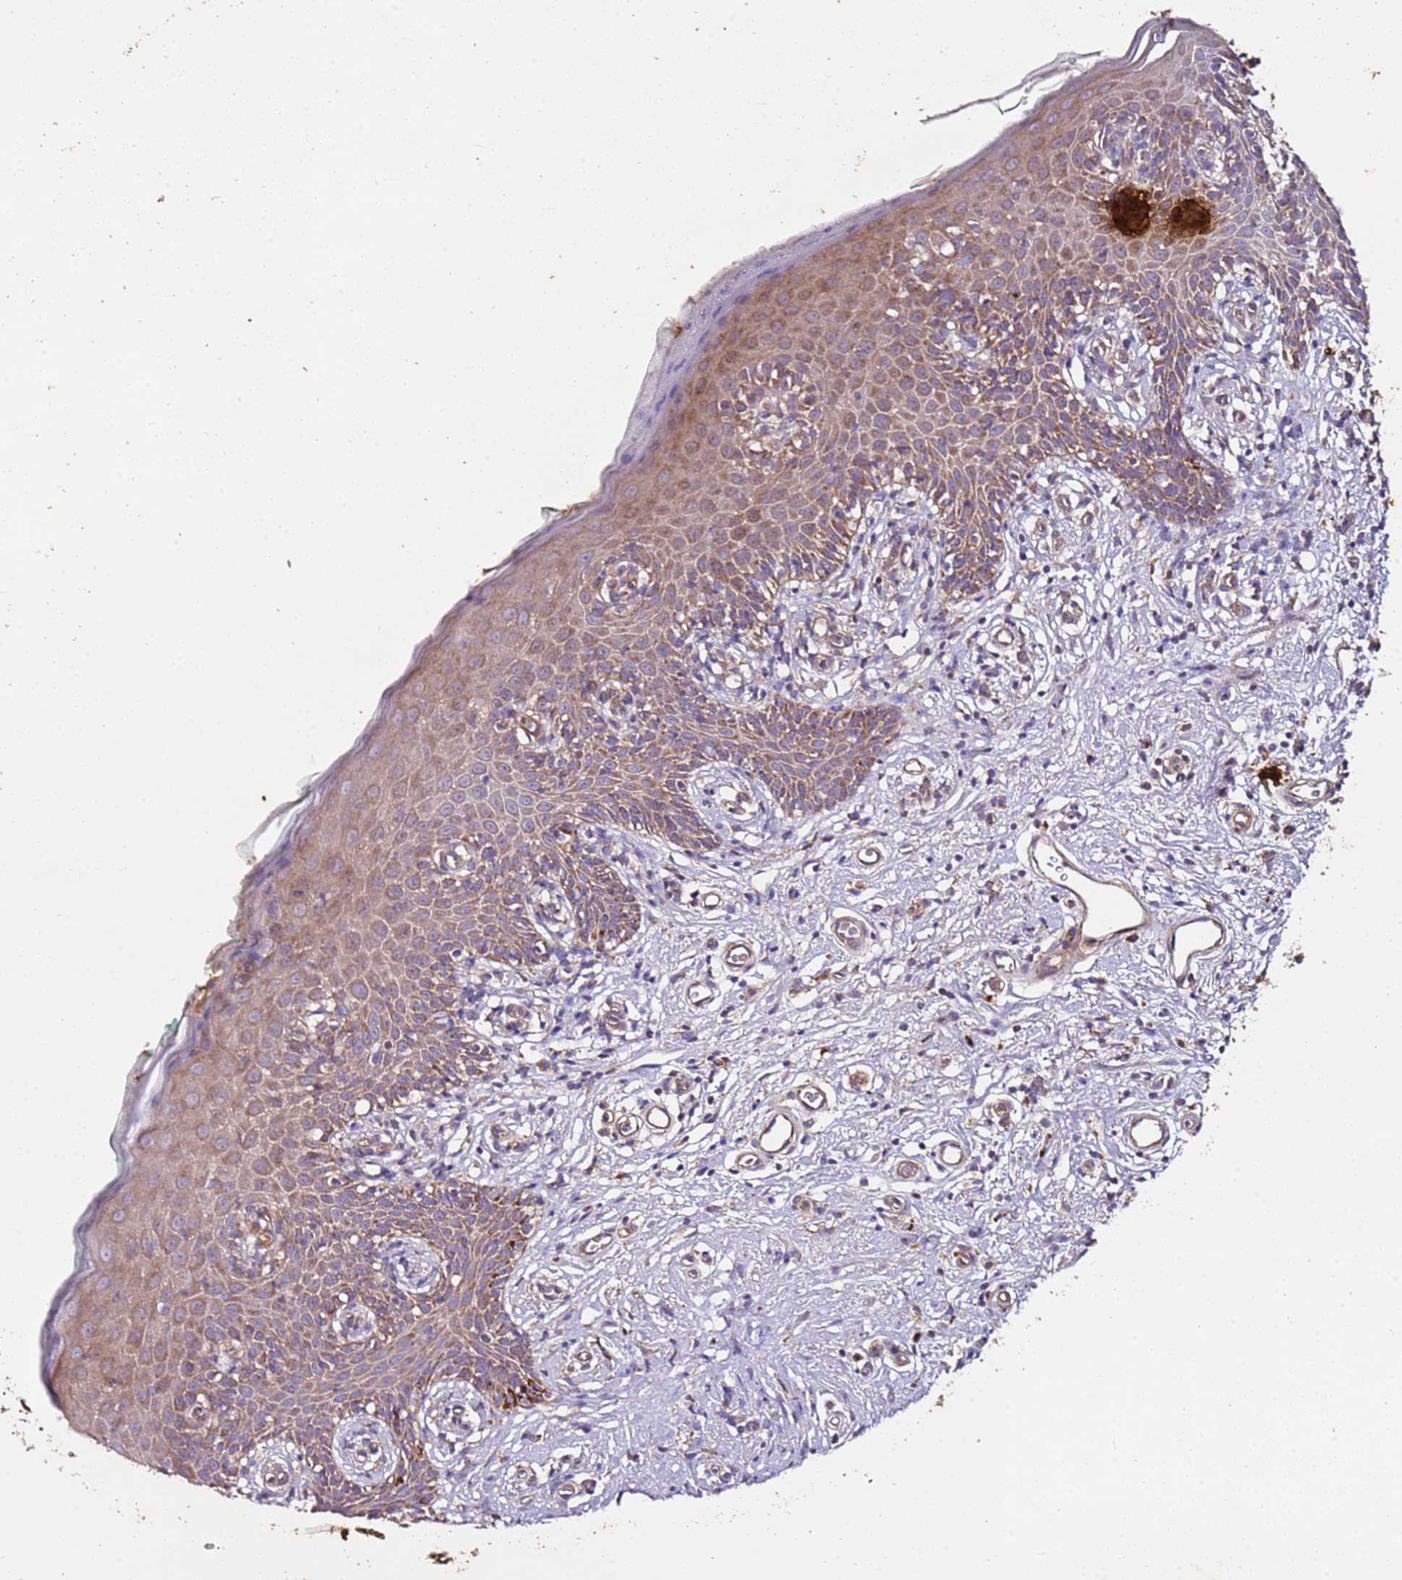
{"staining": {"intensity": "moderate", "quantity": "25%-75%", "location": "cytoplasmic/membranous"}, "tissue": "skin", "cell_type": "Epidermal cells", "image_type": "normal", "snomed": [{"axis": "morphology", "description": "Normal tissue, NOS"}, {"axis": "topography", "description": "Vulva"}], "caption": "Immunohistochemistry of unremarkable human skin displays medium levels of moderate cytoplasmic/membranous positivity in approximately 25%-75% of epidermal cells. Nuclei are stained in blue.", "gene": "KRTAP21", "patient": {"sex": "female", "age": 66}}